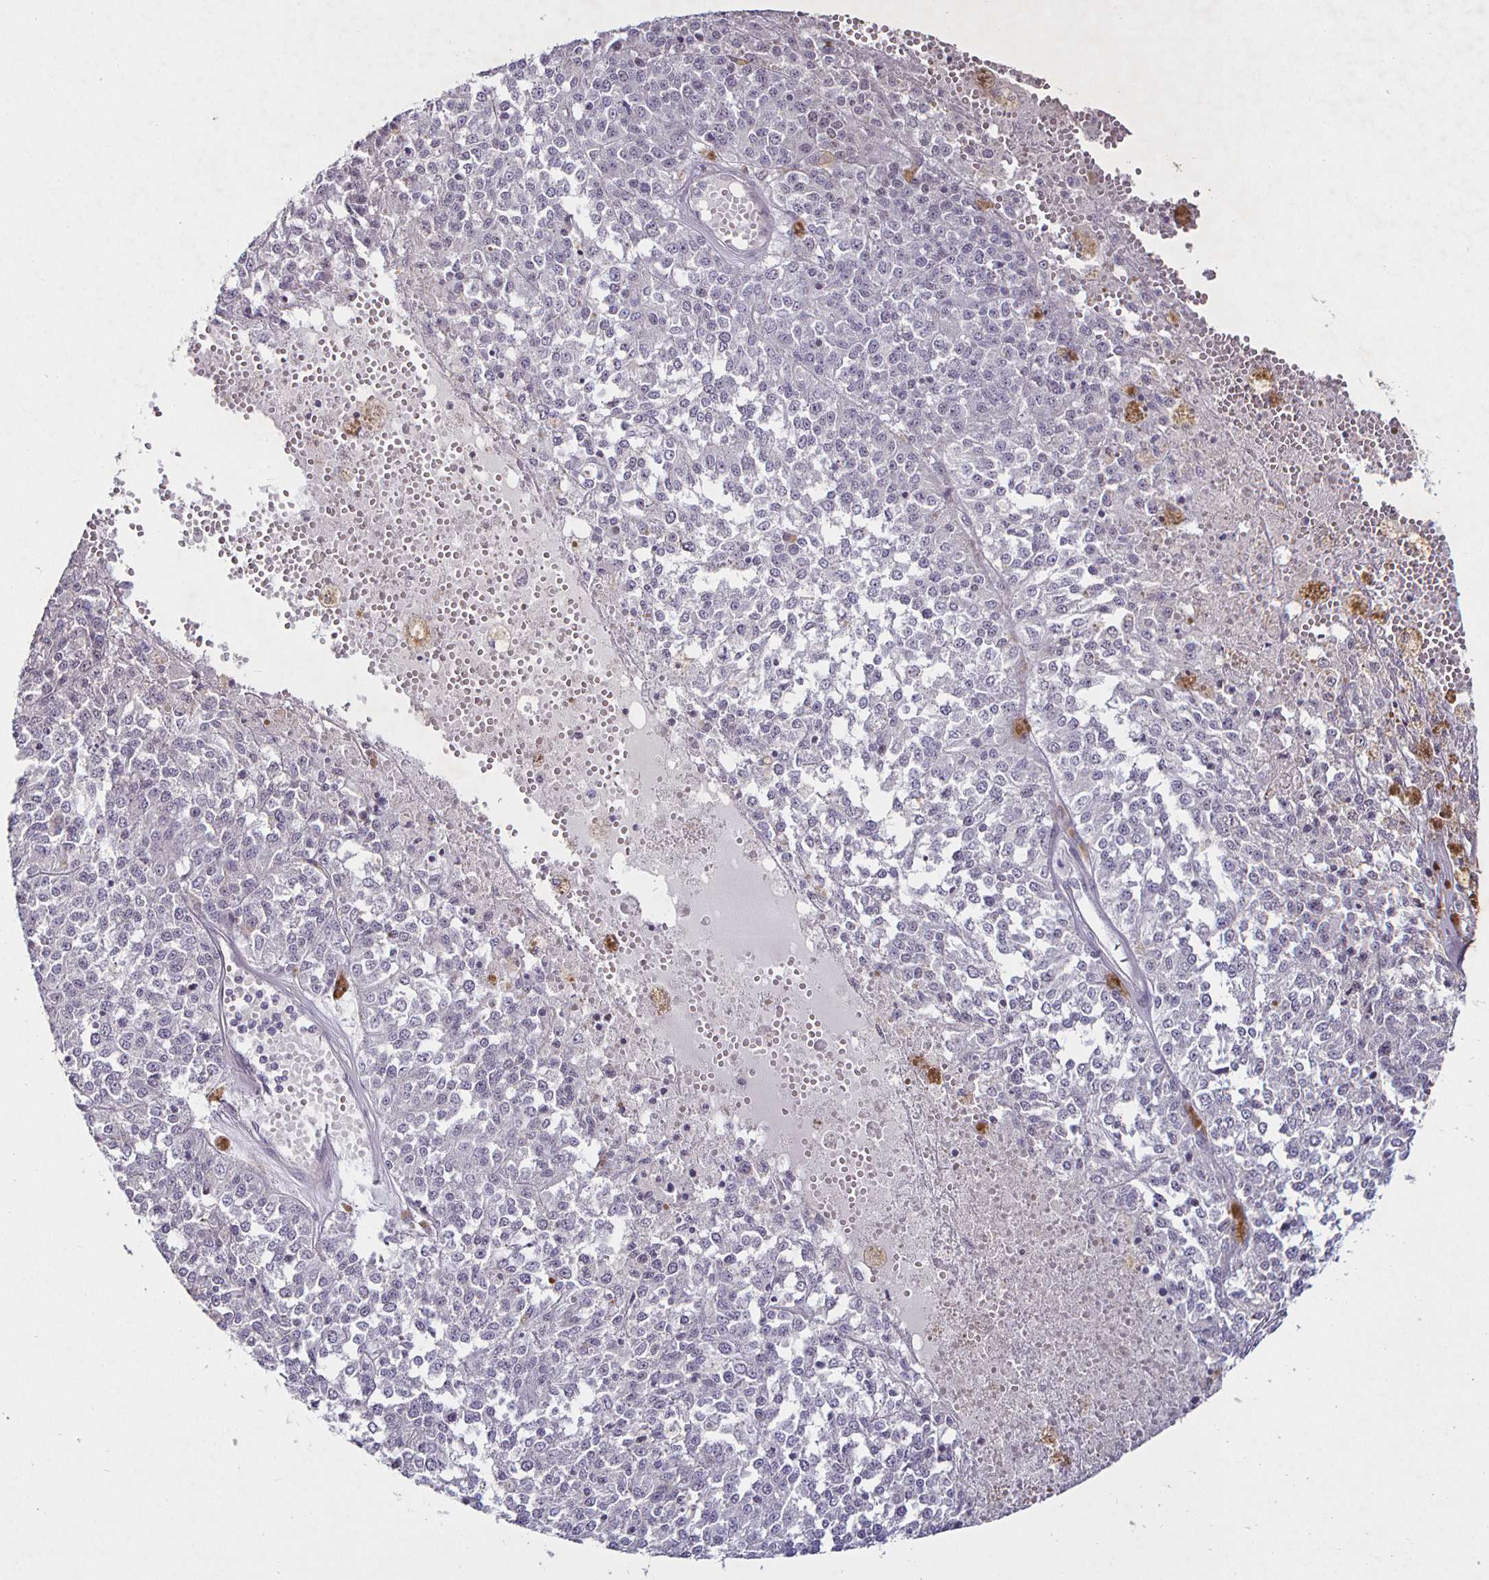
{"staining": {"intensity": "negative", "quantity": "none", "location": "none"}, "tissue": "melanoma", "cell_type": "Tumor cells", "image_type": "cancer", "snomed": [{"axis": "morphology", "description": "Malignant melanoma, Metastatic site"}, {"axis": "topography", "description": "Lymph node"}], "caption": "DAB (3,3'-diaminobenzidine) immunohistochemical staining of melanoma reveals no significant staining in tumor cells.", "gene": "MLH1", "patient": {"sex": "female", "age": 64}}